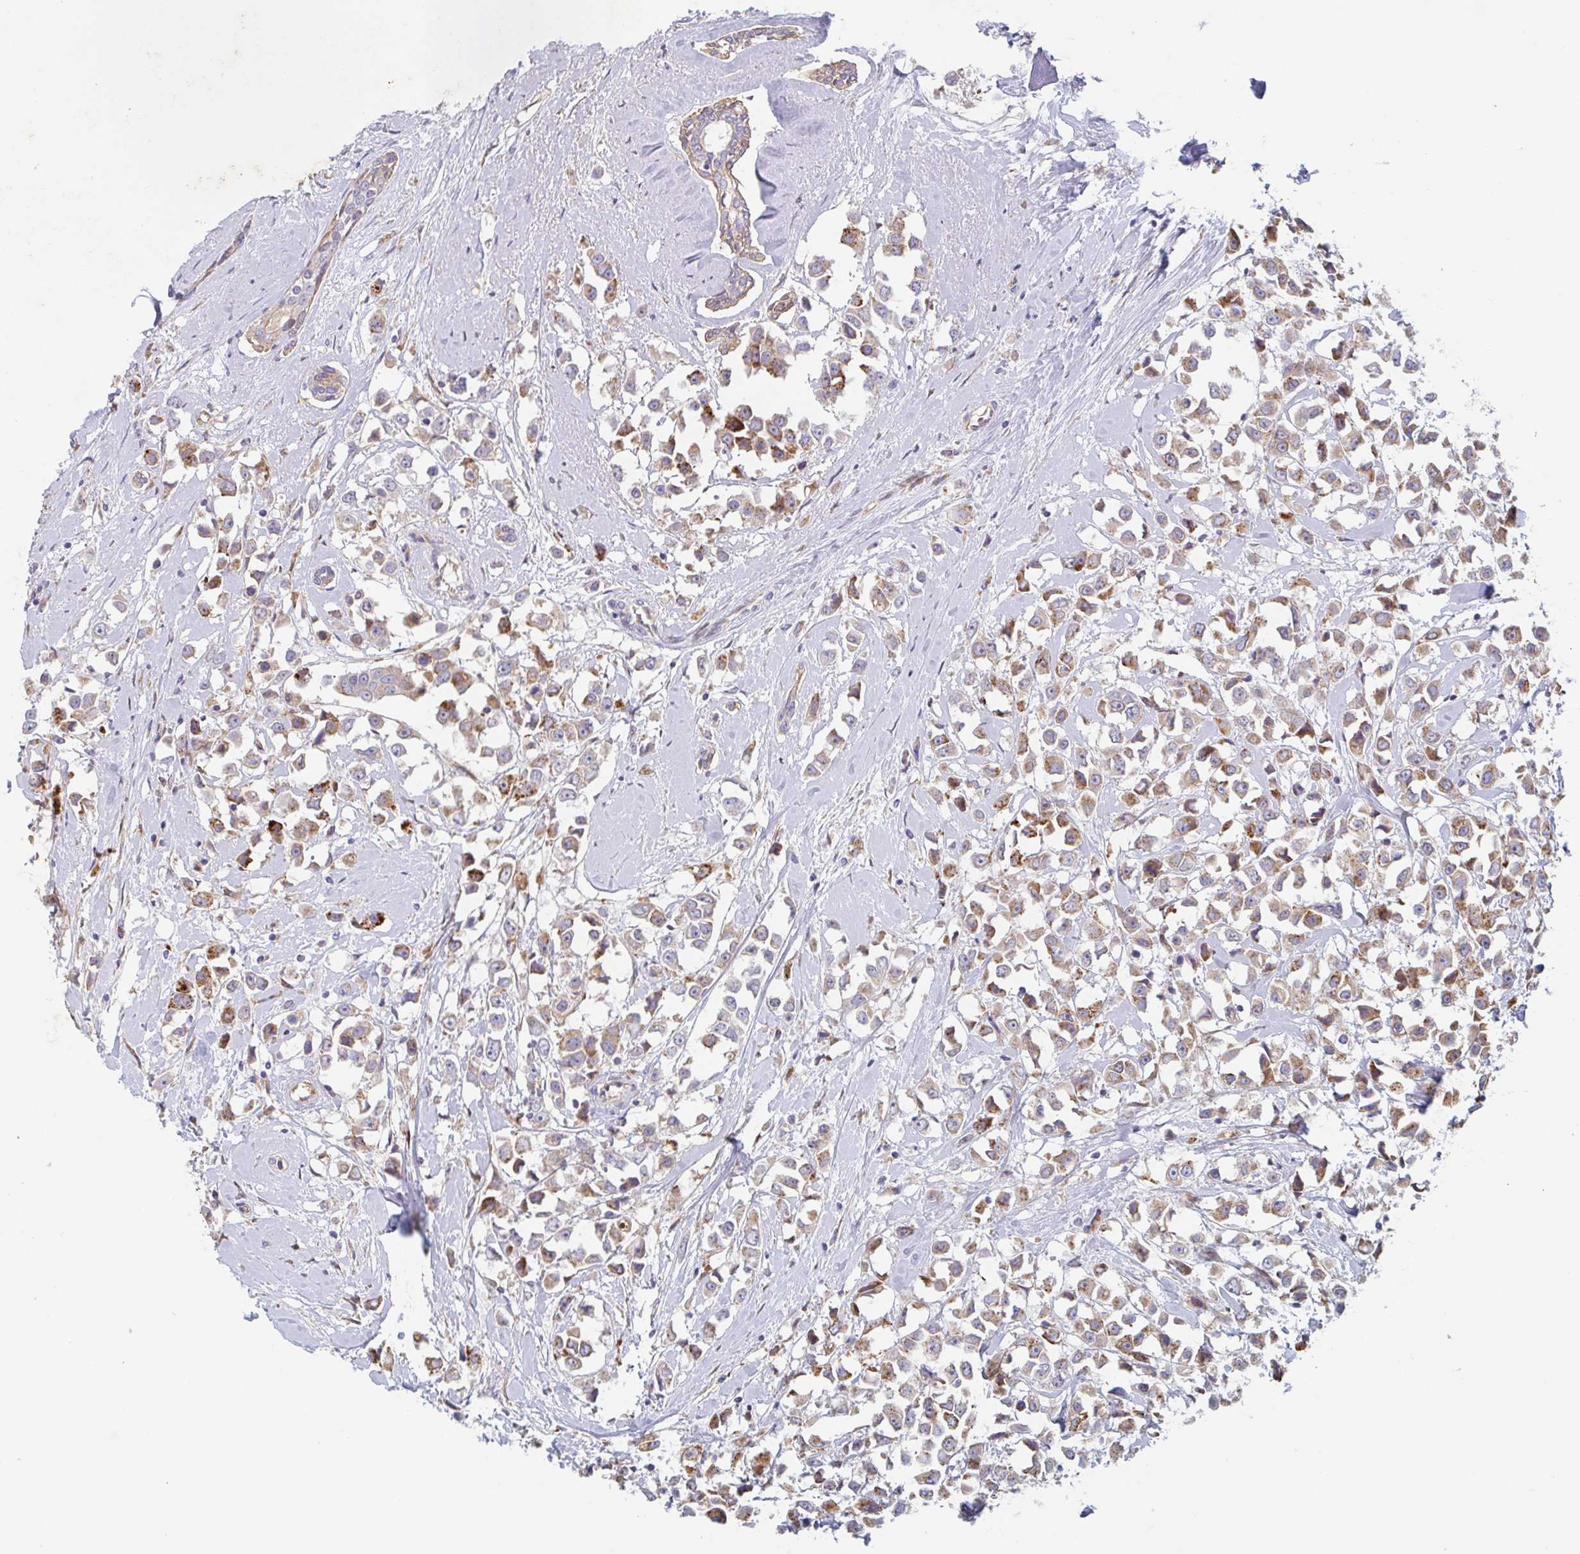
{"staining": {"intensity": "moderate", "quantity": ">75%", "location": "cytoplasmic/membranous"}, "tissue": "breast cancer", "cell_type": "Tumor cells", "image_type": "cancer", "snomed": [{"axis": "morphology", "description": "Duct carcinoma"}, {"axis": "topography", "description": "Breast"}], "caption": "This is a micrograph of immunohistochemistry staining of invasive ductal carcinoma (breast), which shows moderate staining in the cytoplasmic/membranous of tumor cells.", "gene": "MANBA", "patient": {"sex": "female", "age": 61}}